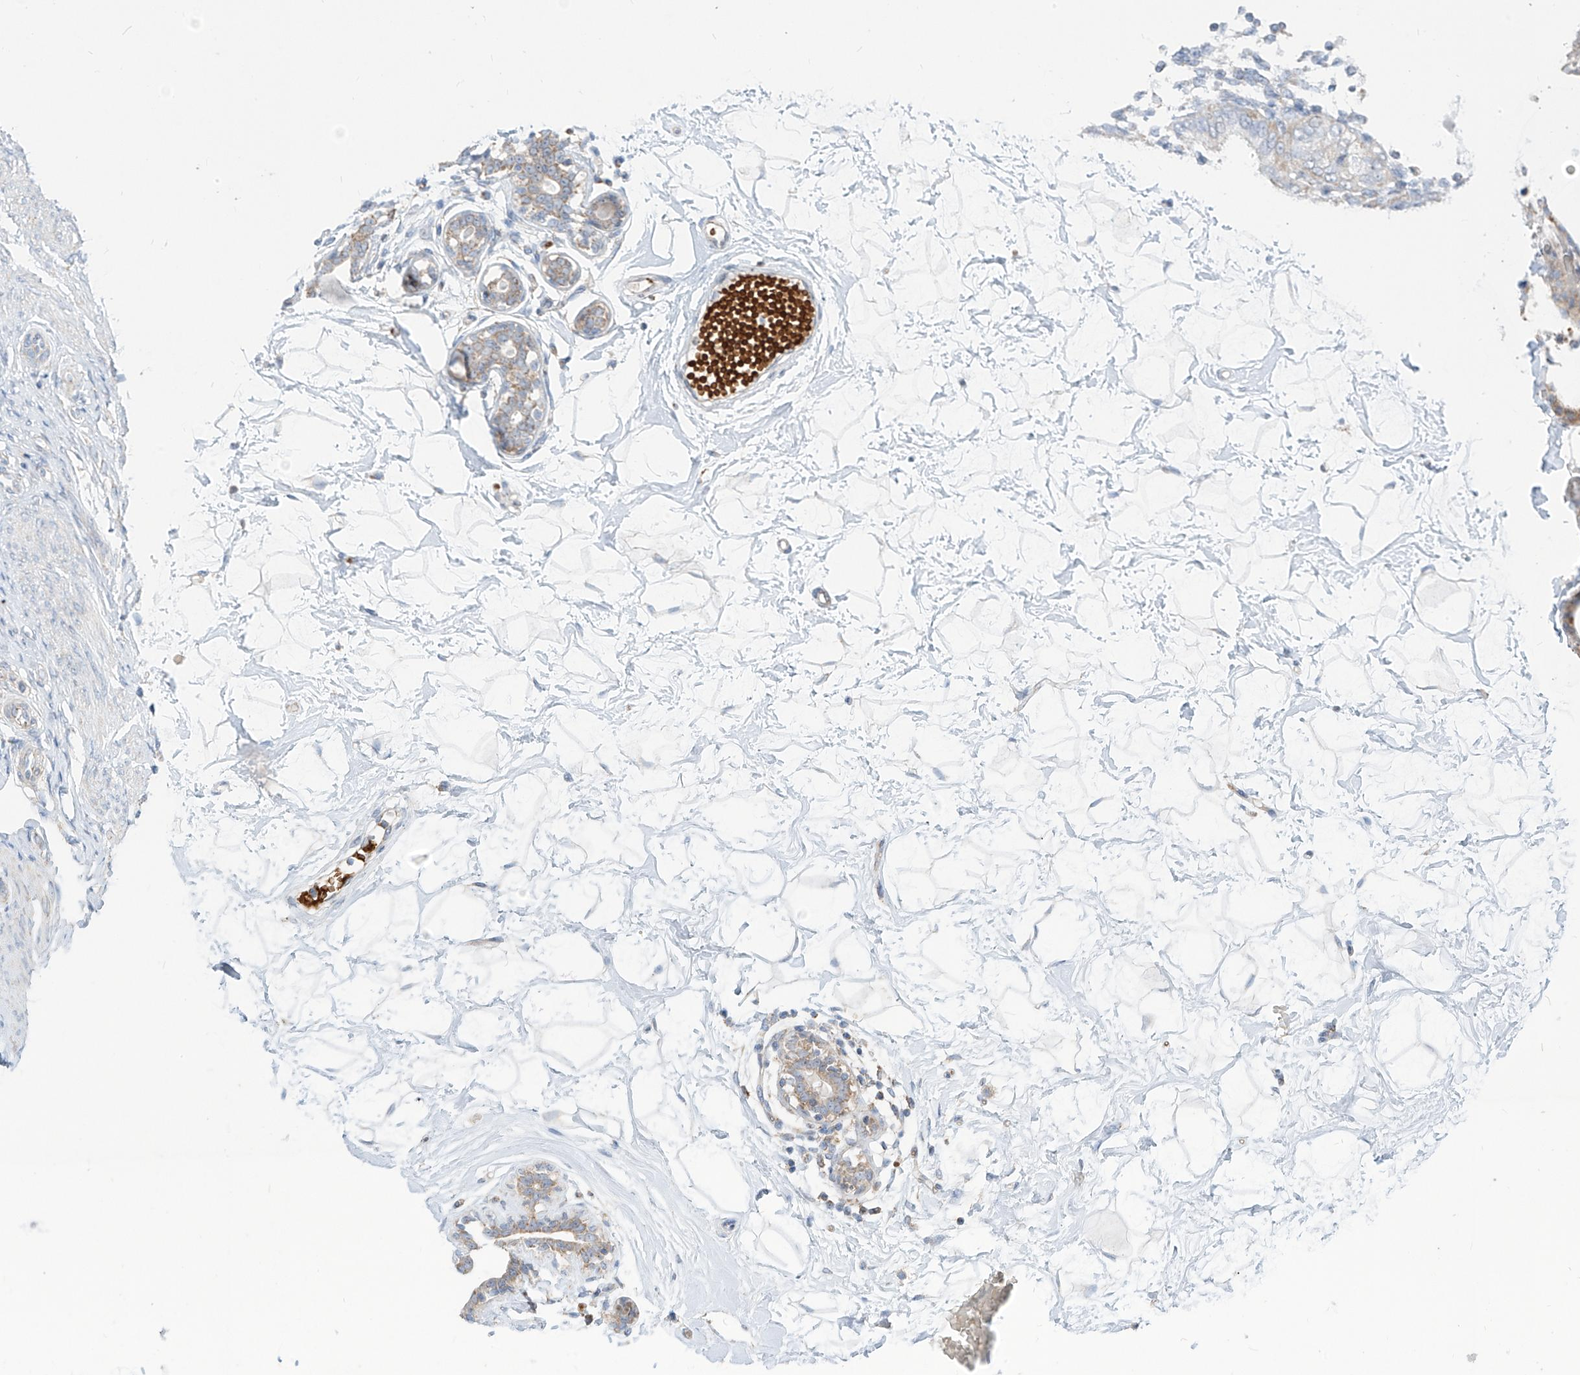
{"staining": {"intensity": "negative", "quantity": "none", "location": "none"}, "tissue": "breast", "cell_type": "Adipocytes", "image_type": "normal", "snomed": [{"axis": "morphology", "description": "Normal tissue, NOS"}, {"axis": "morphology", "description": "Adenoma, NOS"}, {"axis": "topography", "description": "Breast"}], "caption": "Immunohistochemical staining of normal human breast reveals no significant positivity in adipocytes. (Stains: DAB (3,3'-diaminobenzidine) immunohistochemistry (IHC) with hematoxylin counter stain, Microscopy: brightfield microscopy at high magnification).", "gene": "ARHGEF40", "patient": {"sex": "female", "age": 23}}